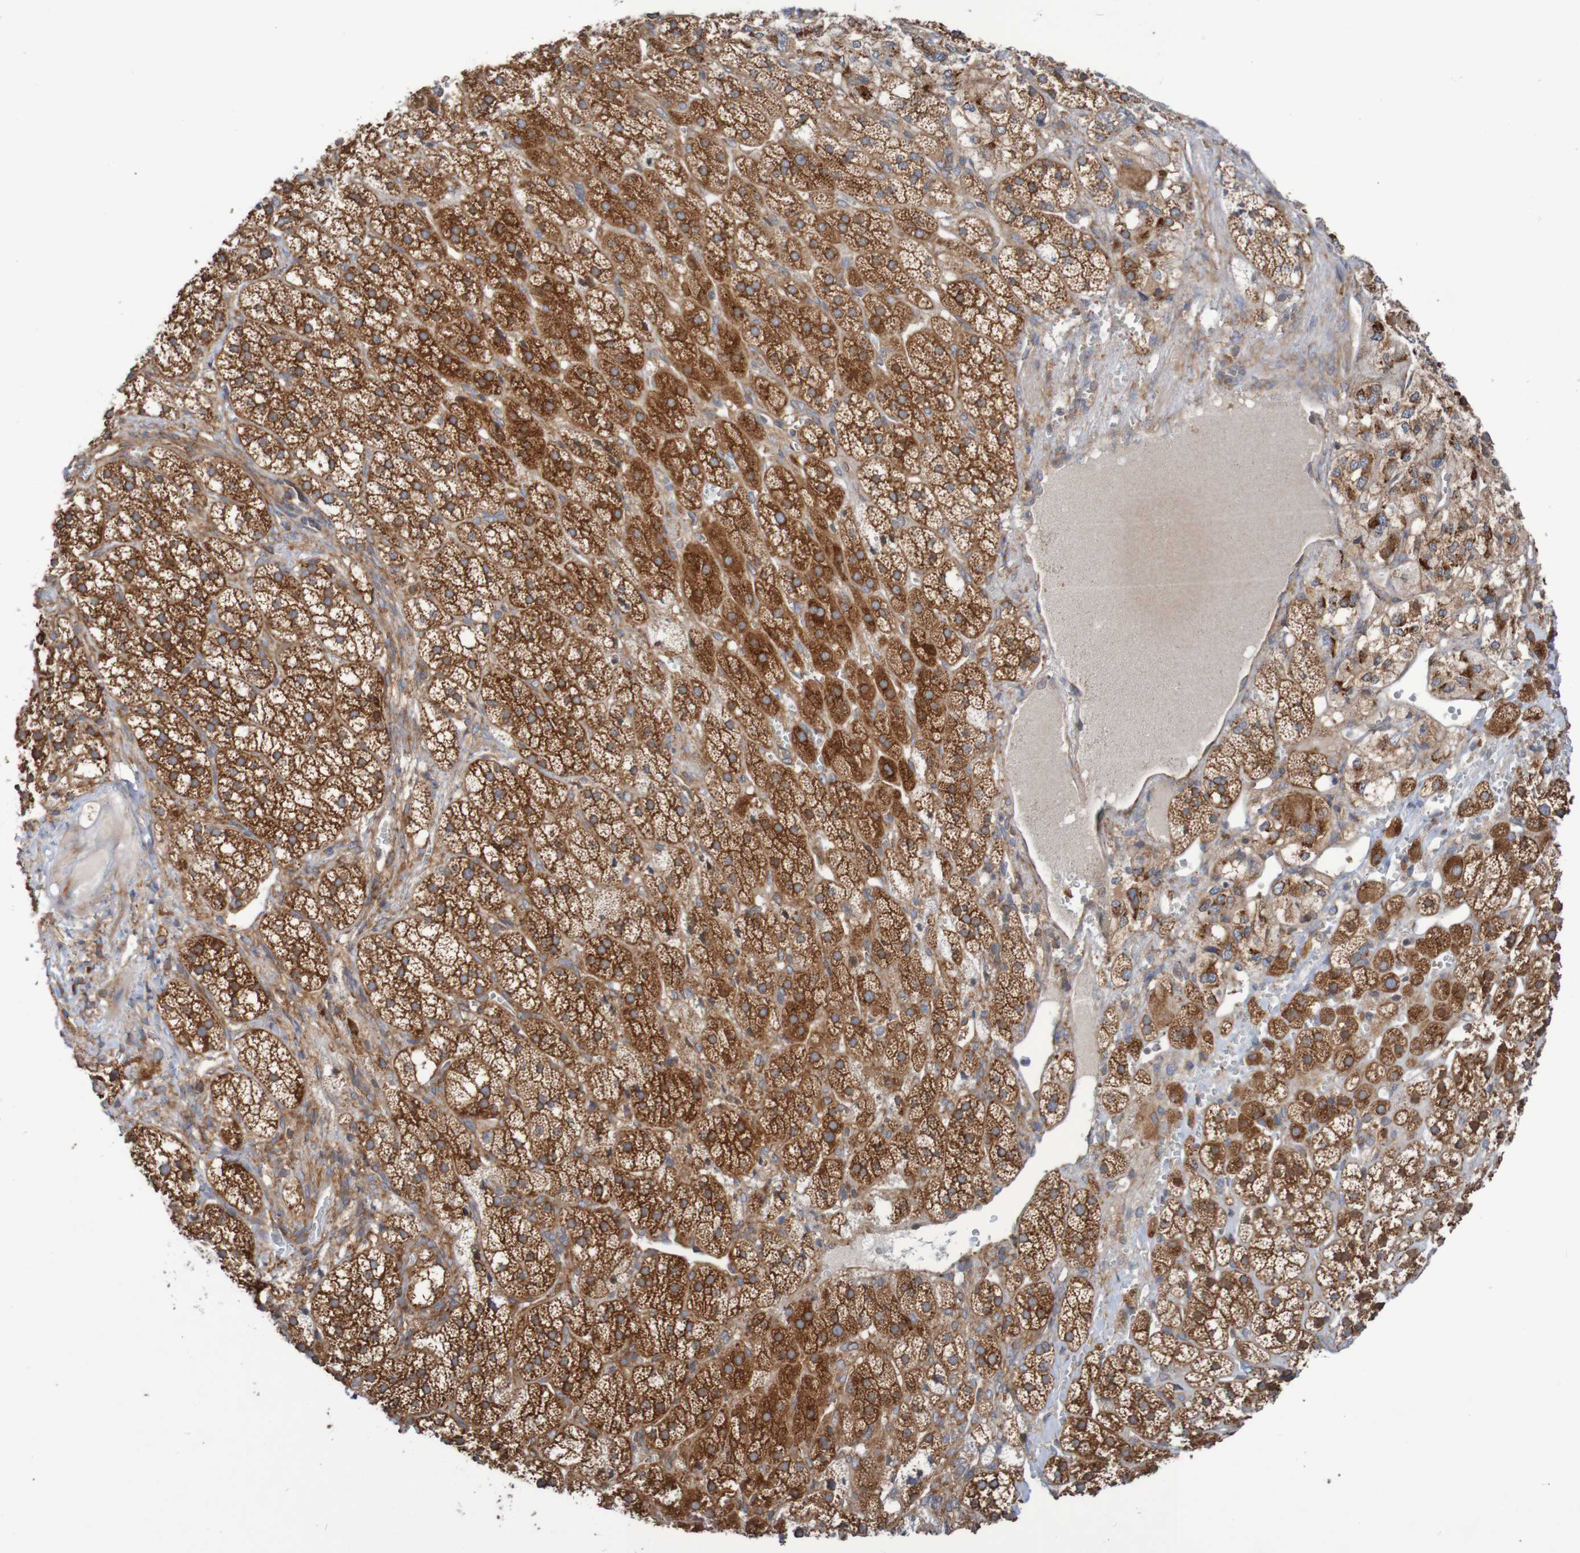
{"staining": {"intensity": "strong", "quantity": ">75%", "location": "cytoplasmic/membranous"}, "tissue": "adrenal gland", "cell_type": "Glandular cells", "image_type": "normal", "snomed": [{"axis": "morphology", "description": "Normal tissue, NOS"}, {"axis": "topography", "description": "Adrenal gland"}], "caption": "The histopathology image reveals staining of unremarkable adrenal gland, revealing strong cytoplasmic/membranous protein staining (brown color) within glandular cells. The staining is performed using DAB brown chromogen to label protein expression. The nuclei are counter-stained blue using hematoxylin.", "gene": "LRRC47", "patient": {"sex": "male", "age": 56}}